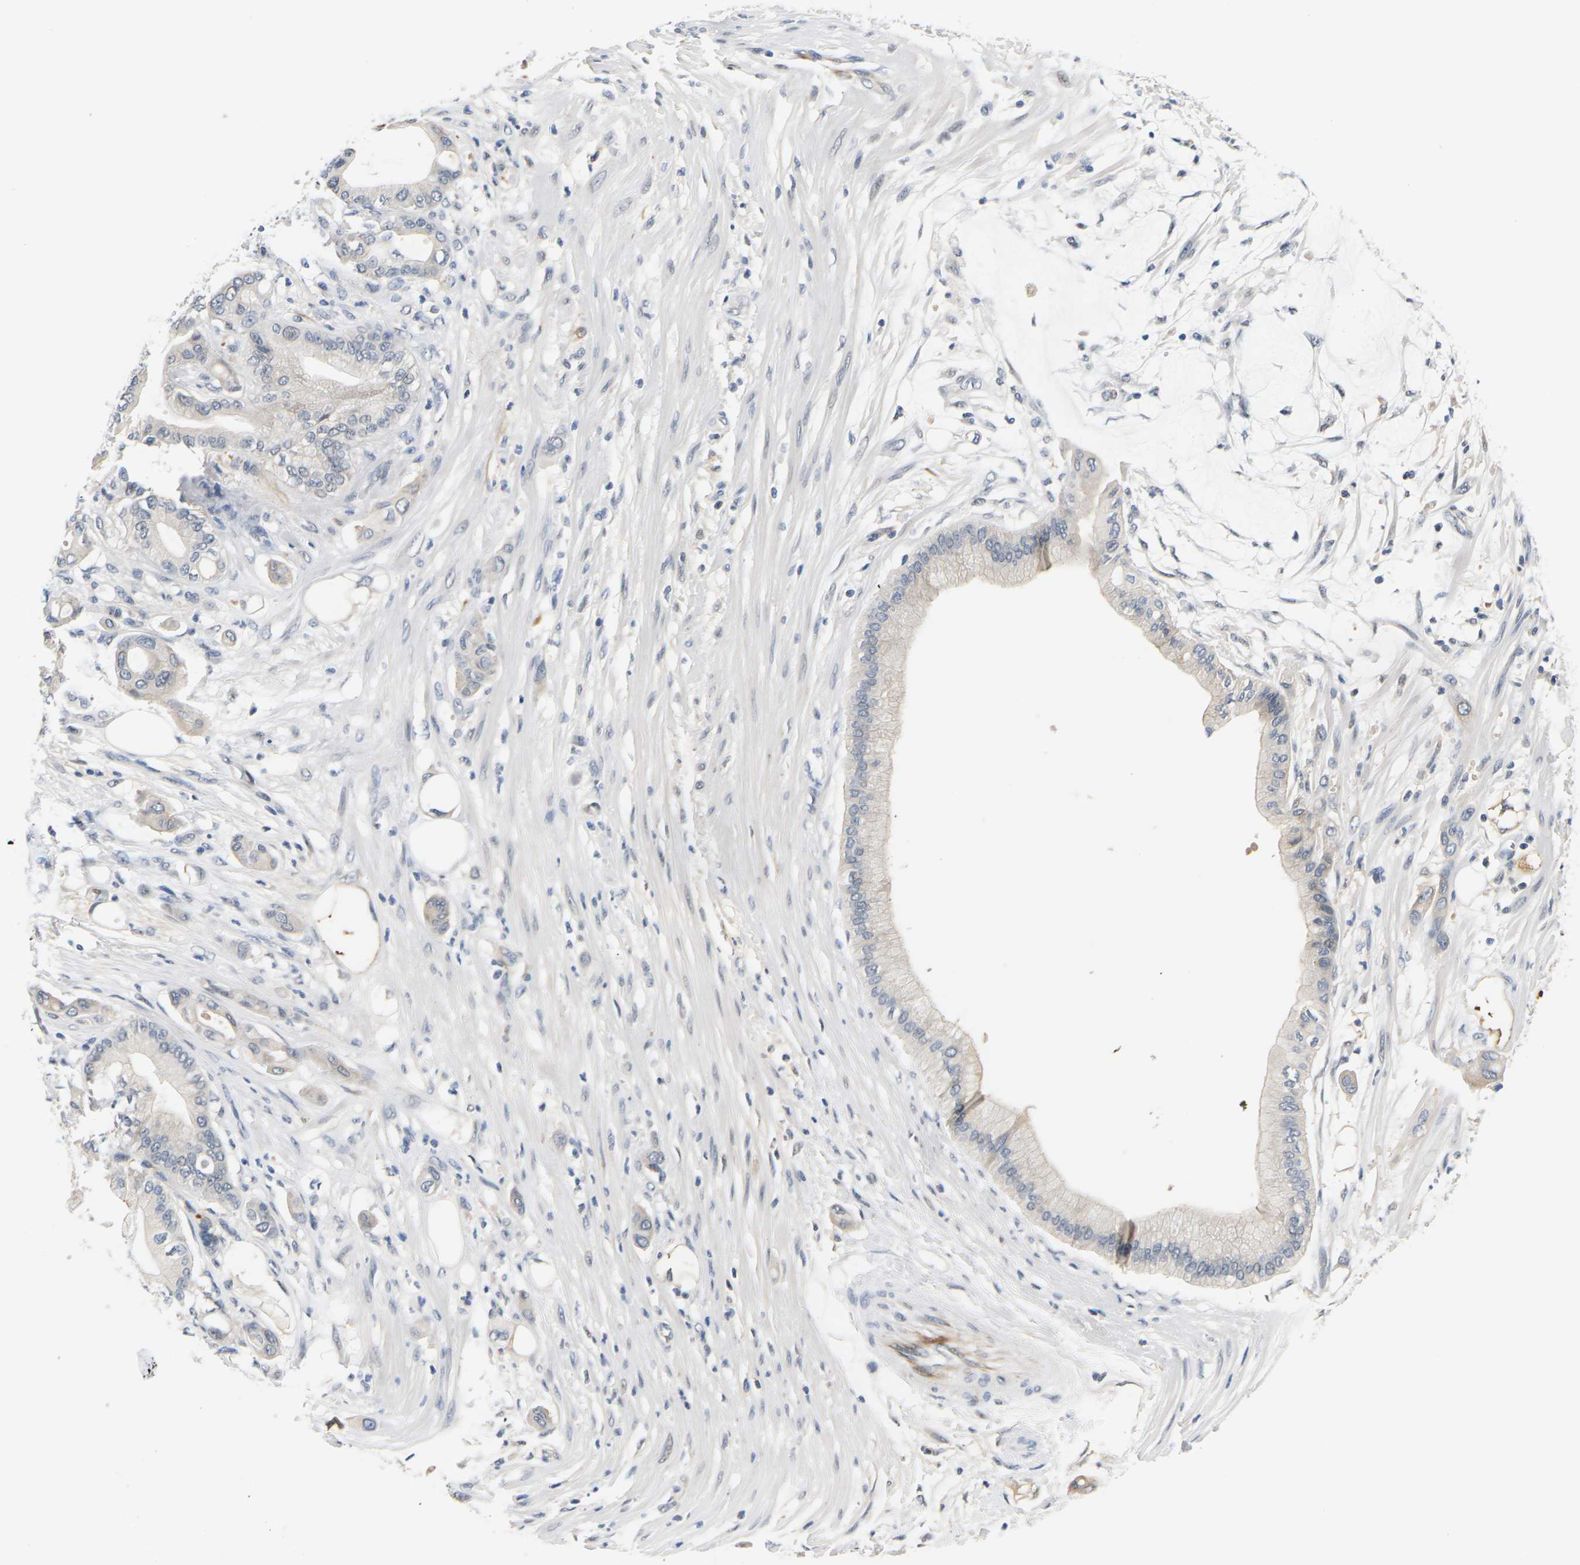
{"staining": {"intensity": "weak", "quantity": "<25%", "location": "cytoplasmic/membranous"}, "tissue": "pancreatic cancer", "cell_type": "Tumor cells", "image_type": "cancer", "snomed": [{"axis": "morphology", "description": "Adenocarcinoma, NOS"}, {"axis": "morphology", "description": "Adenocarcinoma, metastatic, NOS"}, {"axis": "topography", "description": "Lymph node"}, {"axis": "topography", "description": "Pancreas"}, {"axis": "topography", "description": "Duodenum"}], "caption": "Immunohistochemistry (IHC) micrograph of pancreatic metastatic adenocarcinoma stained for a protein (brown), which exhibits no positivity in tumor cells.", "gene": "PKP2", "patient": {"sex": "female", "age": 64}}